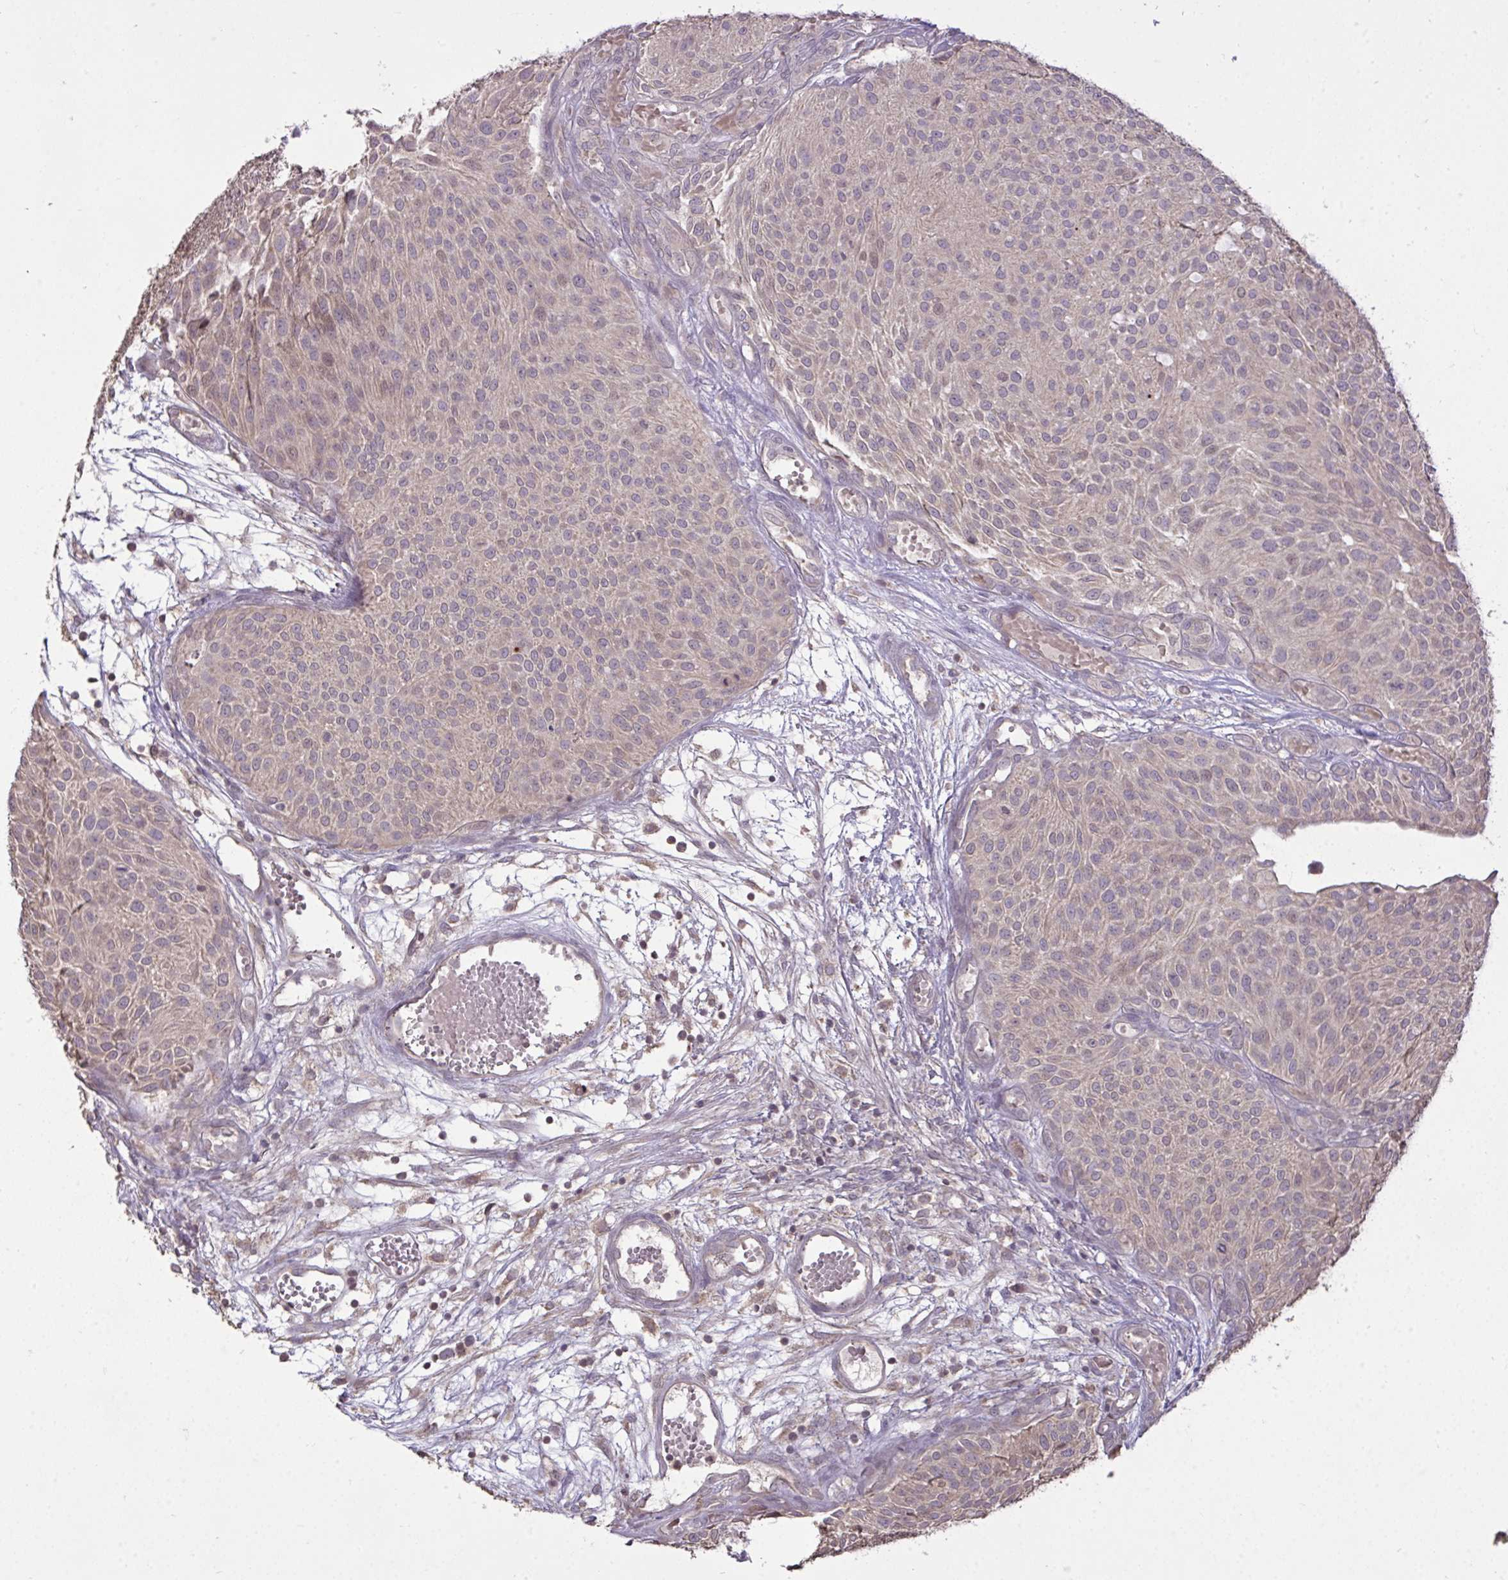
{"staining": {"intensity": "weak", "quantity": ">75%", "location": "cytoplasmic/membranous,nuclear"}, "tissue": "urothelial cancer", "cell_type": "Tumor cells", "image_type": "cancer", "snomed": [{"axis": "morphology", "description": "Urothelial carcinoma, NOS"}, {"axis": "topography", "description": "Urinary bladder"}], "caption": "Transitional cell carcinoma stained with immunohistochemistry (IHC) displays weak cytoplasmic/membranous and nuclear positivity in approximately >75% of tumor cells.", "gene": "CYP20A1", "patient": {"sex": "male", "age": 84}}